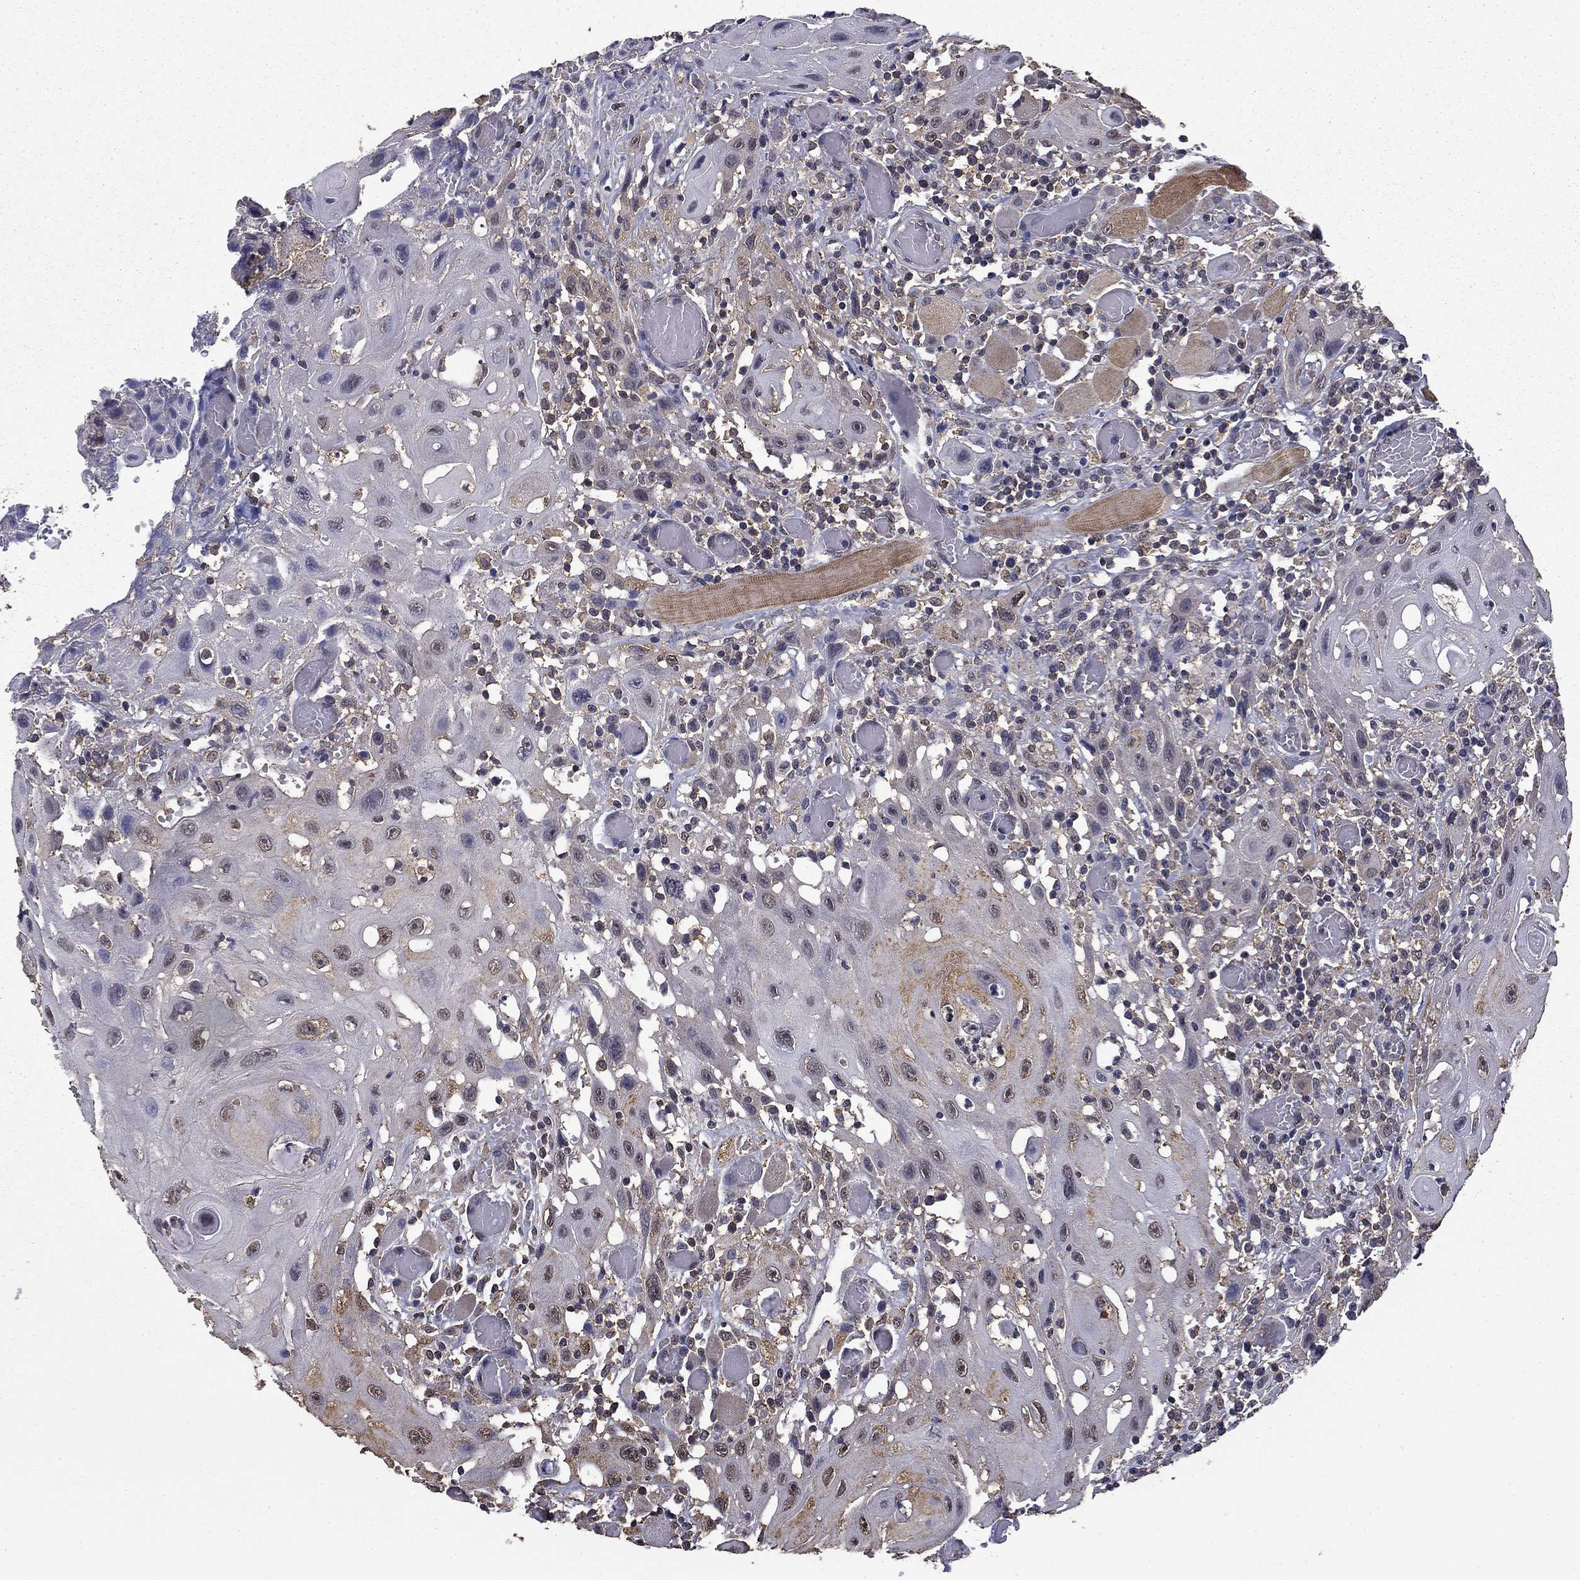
{"staining": {"intensity": "negative", "quantity": "none", "location": "none"}, "tissue": "head and neck cancer", "cell_type": "Tumor cells", "image_type": "cancer", "snomed": [{"axis": "morphology", "description": "Normal tissue, NOS"}, {"axis": "morphology", "description": "Squamous cell carcinoma, NOS"}, {"axis": "topography", "description": "Oral tissue"}, {"axis": "topography", "description": "Head-Neck"}], "caption": "Immunohistochemistry (IHC) histopathology image of neoplastic tissue: head and neck squamous cell carcinoma stained with DAB displays no significant protein positivity in tumor cells. Nuclei are stained in blue.", "gene": "MFAP3L", "patient": {"sex": "male", "age": 71}}